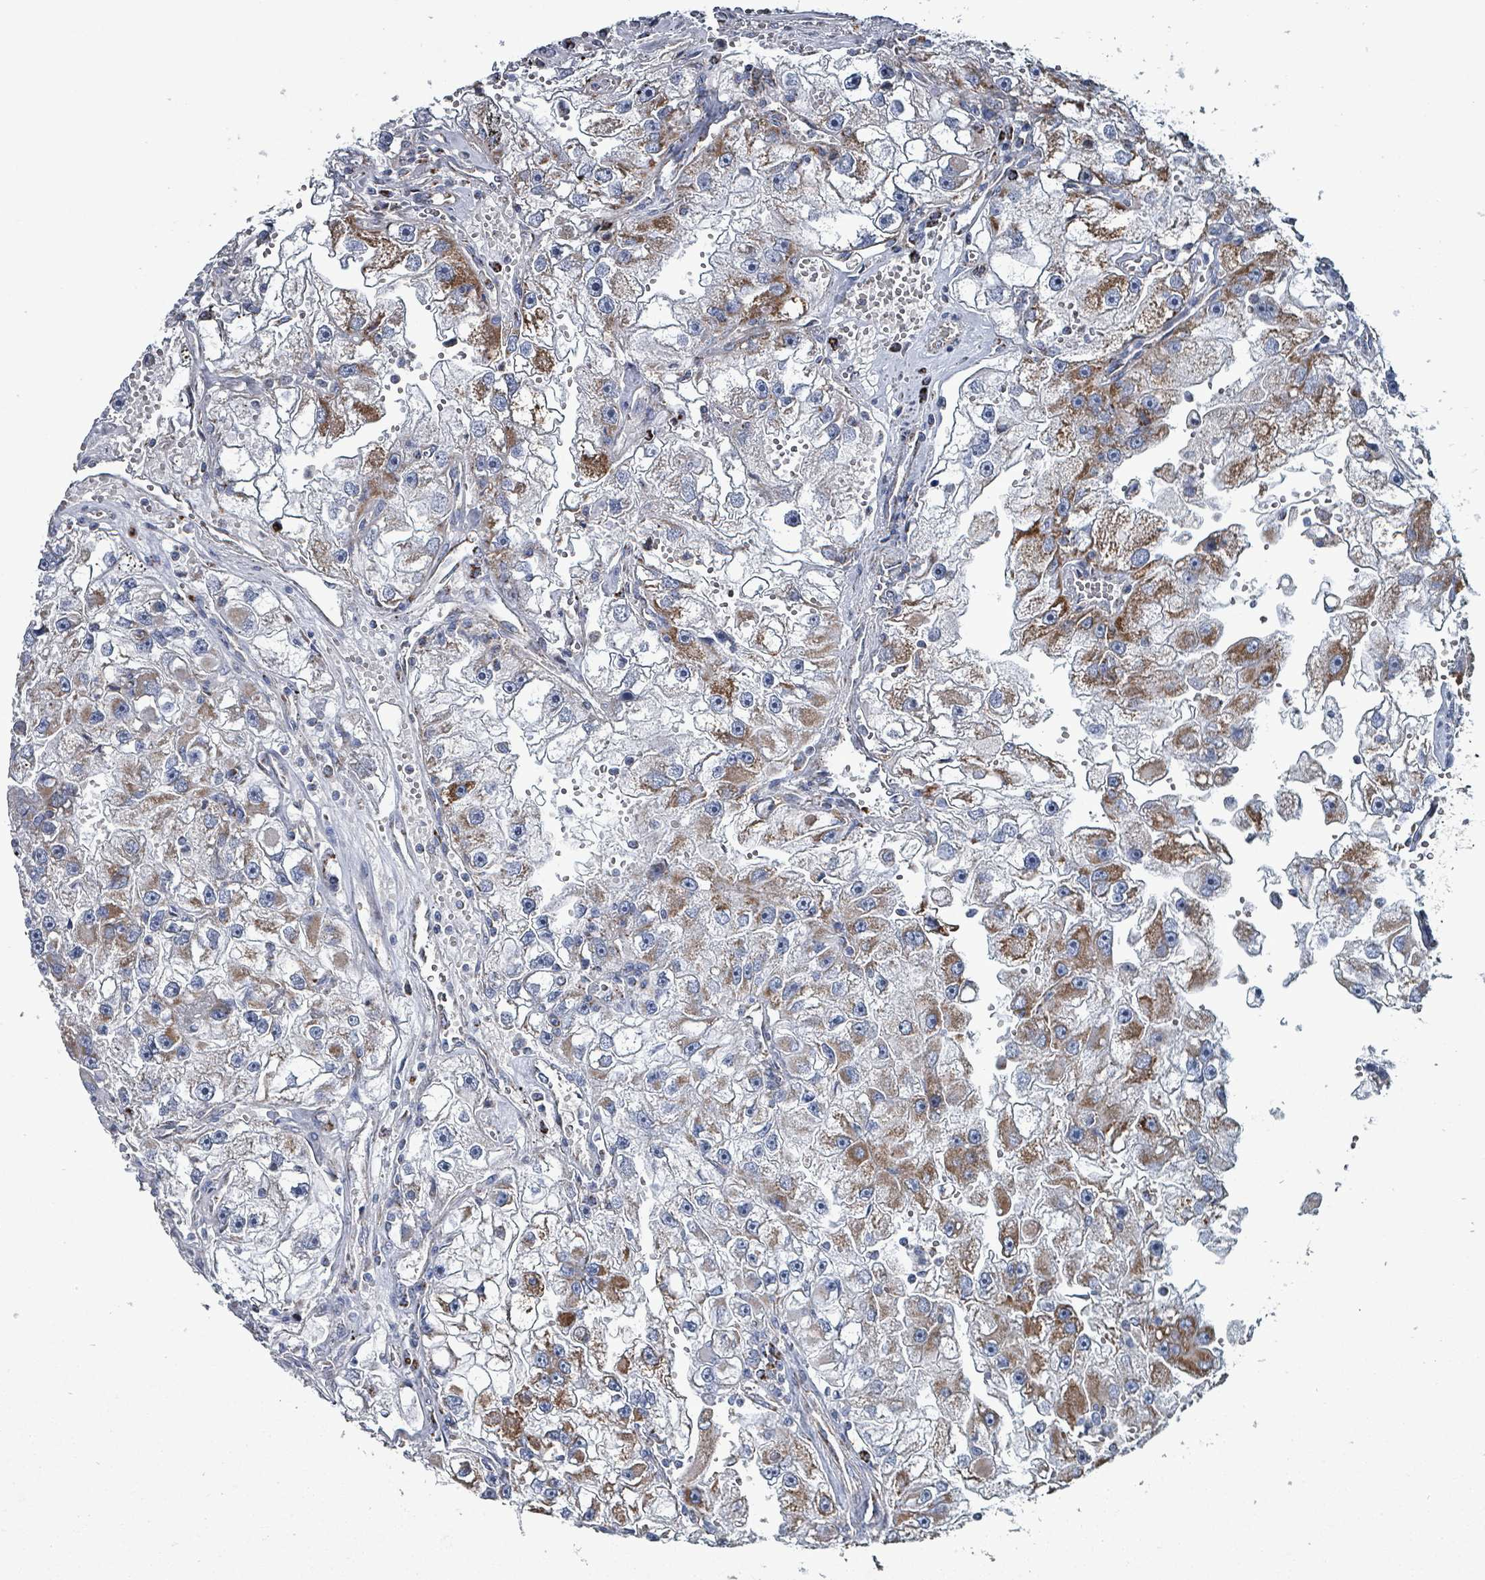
{"staining": {"intensity": "moderate", "quantity": ">75%", "location": "cytoplasmic/membranous"}, "tissue": "renal cancer", "cell_type": "Tumor cells", "image_type": "cancer", "snomed": [{"axis": "morphology", "description": "Adenocarcinoma, NOS"}, {"axis": "topography", "description": "Kidney"}], "caption": "A brown stain labels moderate cytoplasmic/membranous positivity of a protein in human adenocarcinoma (renal) tumor cells.", "gene": "IDH3B", "patient": {"sex": "male", "age": 63}}